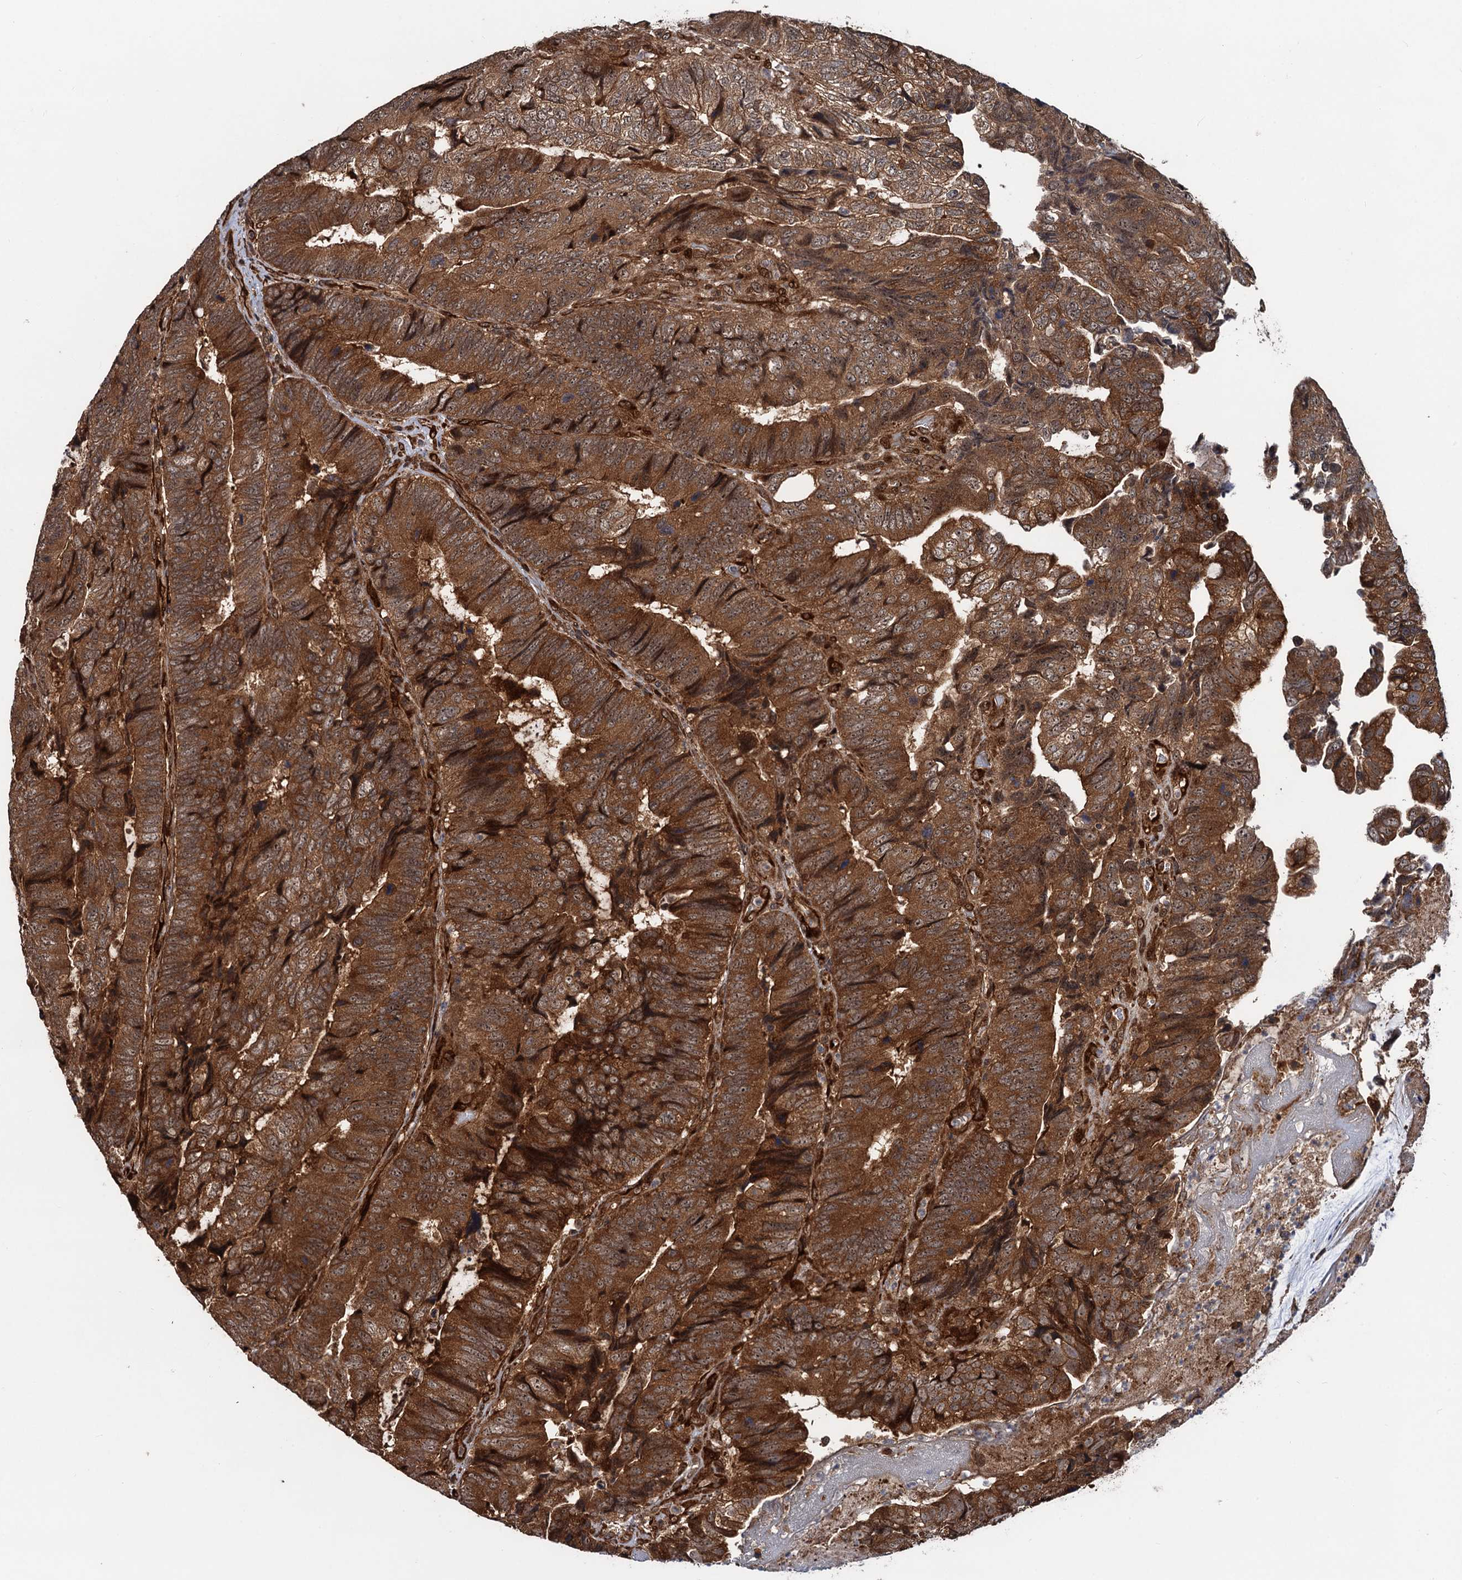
{"staining": {"intensity": "strong", "quantity": ">75%", "location": "cytoplasmic/membranous"}, "tissue": "colorectal cancer", "cell_type": "Tumor cells", "image_type": "cancer", "snomed": [{"axis": "morphology", "description": "Adenocarcinoma, NOS"}, {"axis": "topography", "description": "Colon"}], "caption": "Protein expression analysis of adenocarcinoma (colorectal) reveals strong cytoplasmic/membranous expression in about >75% of tumor cells. The staining was performed using DAB (3,3'-diaminobenzidine) to visualize the protein expression in brown, while the nuclei were stained in blue with hematoxylin (Magnification: 20x).", "gene": "SNRNP25", "patient": {"sex": "female", "age": 67}}